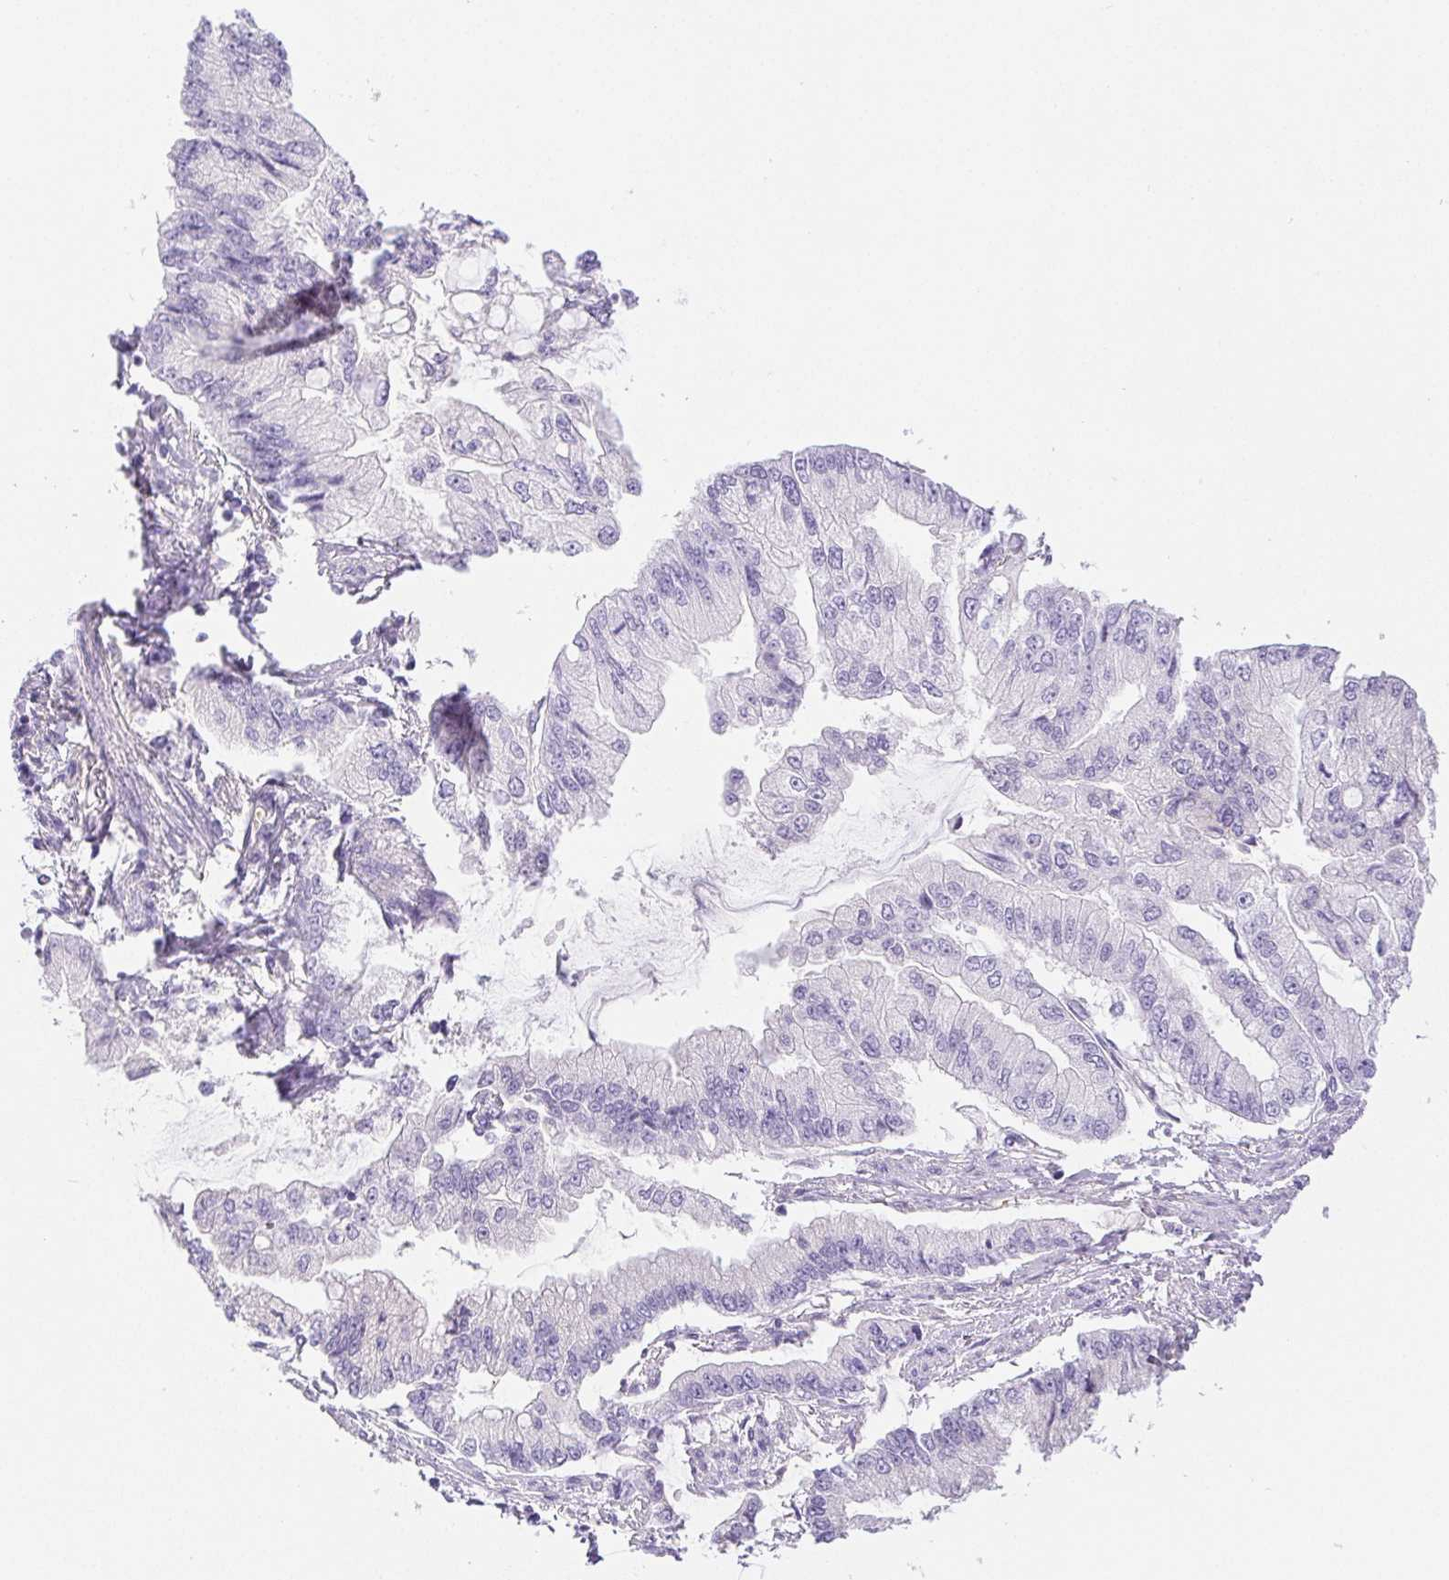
{"staining": {"intensity": "negative", "quantity": "none", "location": "none"}, "tissue": "stomach cancer", "cell_type": "Tumor cells", "image_type": "cancer", "snomed": [{"axis": "morphology", "description": "Adenocarcinoma, NOS"}, {"axis": "topography", "description": "Stomach, upper"}], "caption": "This is a photomicrograph of IHC staining of stomach adenocarcinoma, which shows no positivity in tumor cells.", "gene": "PNLIP", "patient": {"sex": "female", "age": 74}}